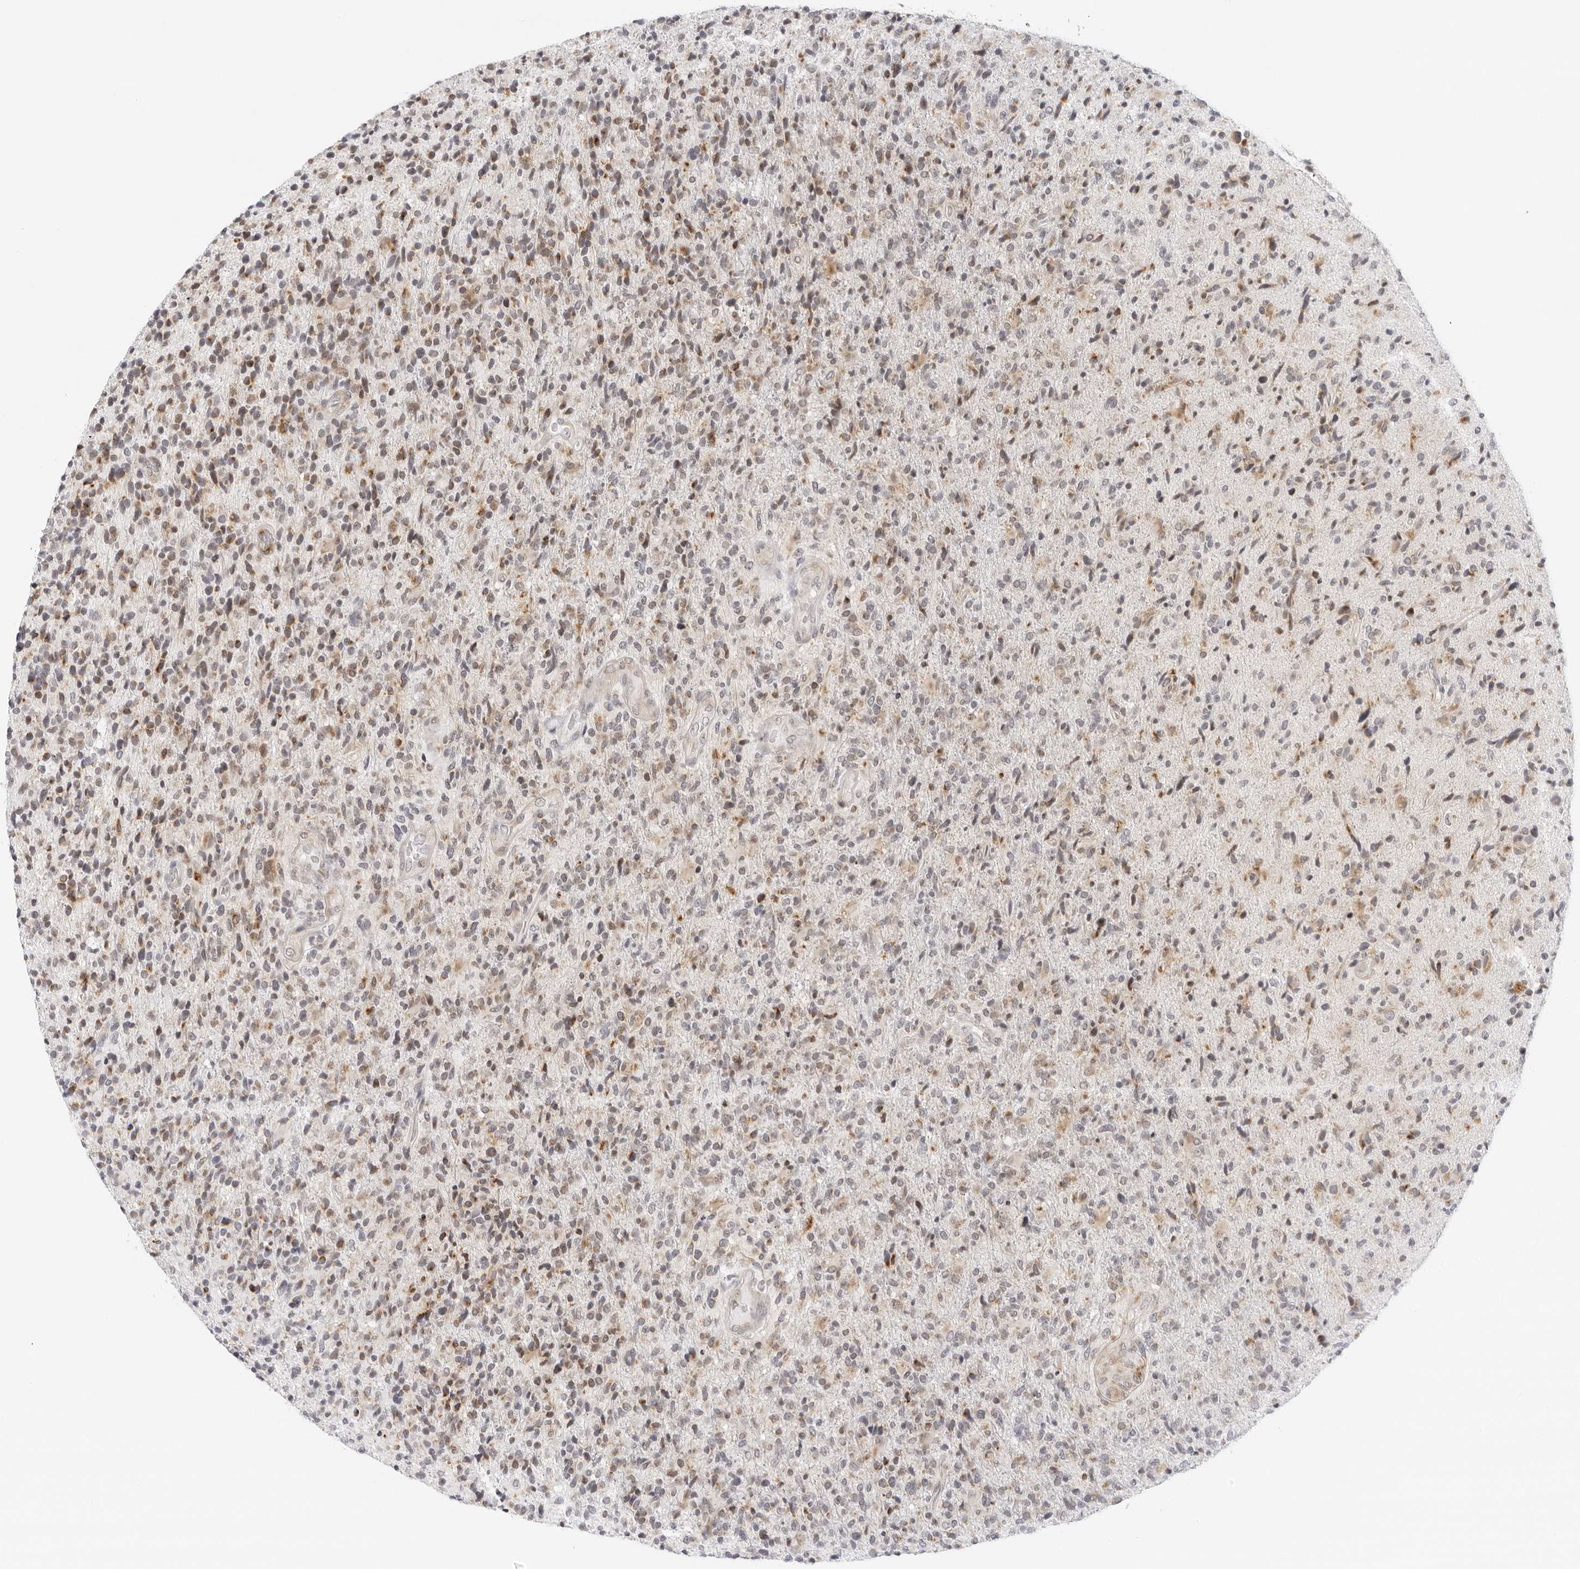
{"staining": {"intensity": "weak", "quantity": ">75%", "location": "cytoplasmic/membranous"}, "tissue": "glioma", "cell_type": "Tumor cells", "image_type": "cancer", "snomed": [{"axis": "morphology", "description": "Glioma, malignant, High grade"}, {"axis": "topography", "description": "Brain"}], "caption": "Malignant glioma (high-grade) stained with a brown dye exhibits weak cytoplasmic/membranous positive staining in approximately >75% of tumor cells.", "gene": "CIART", "patient": {"sex": "male", "age": 72}}